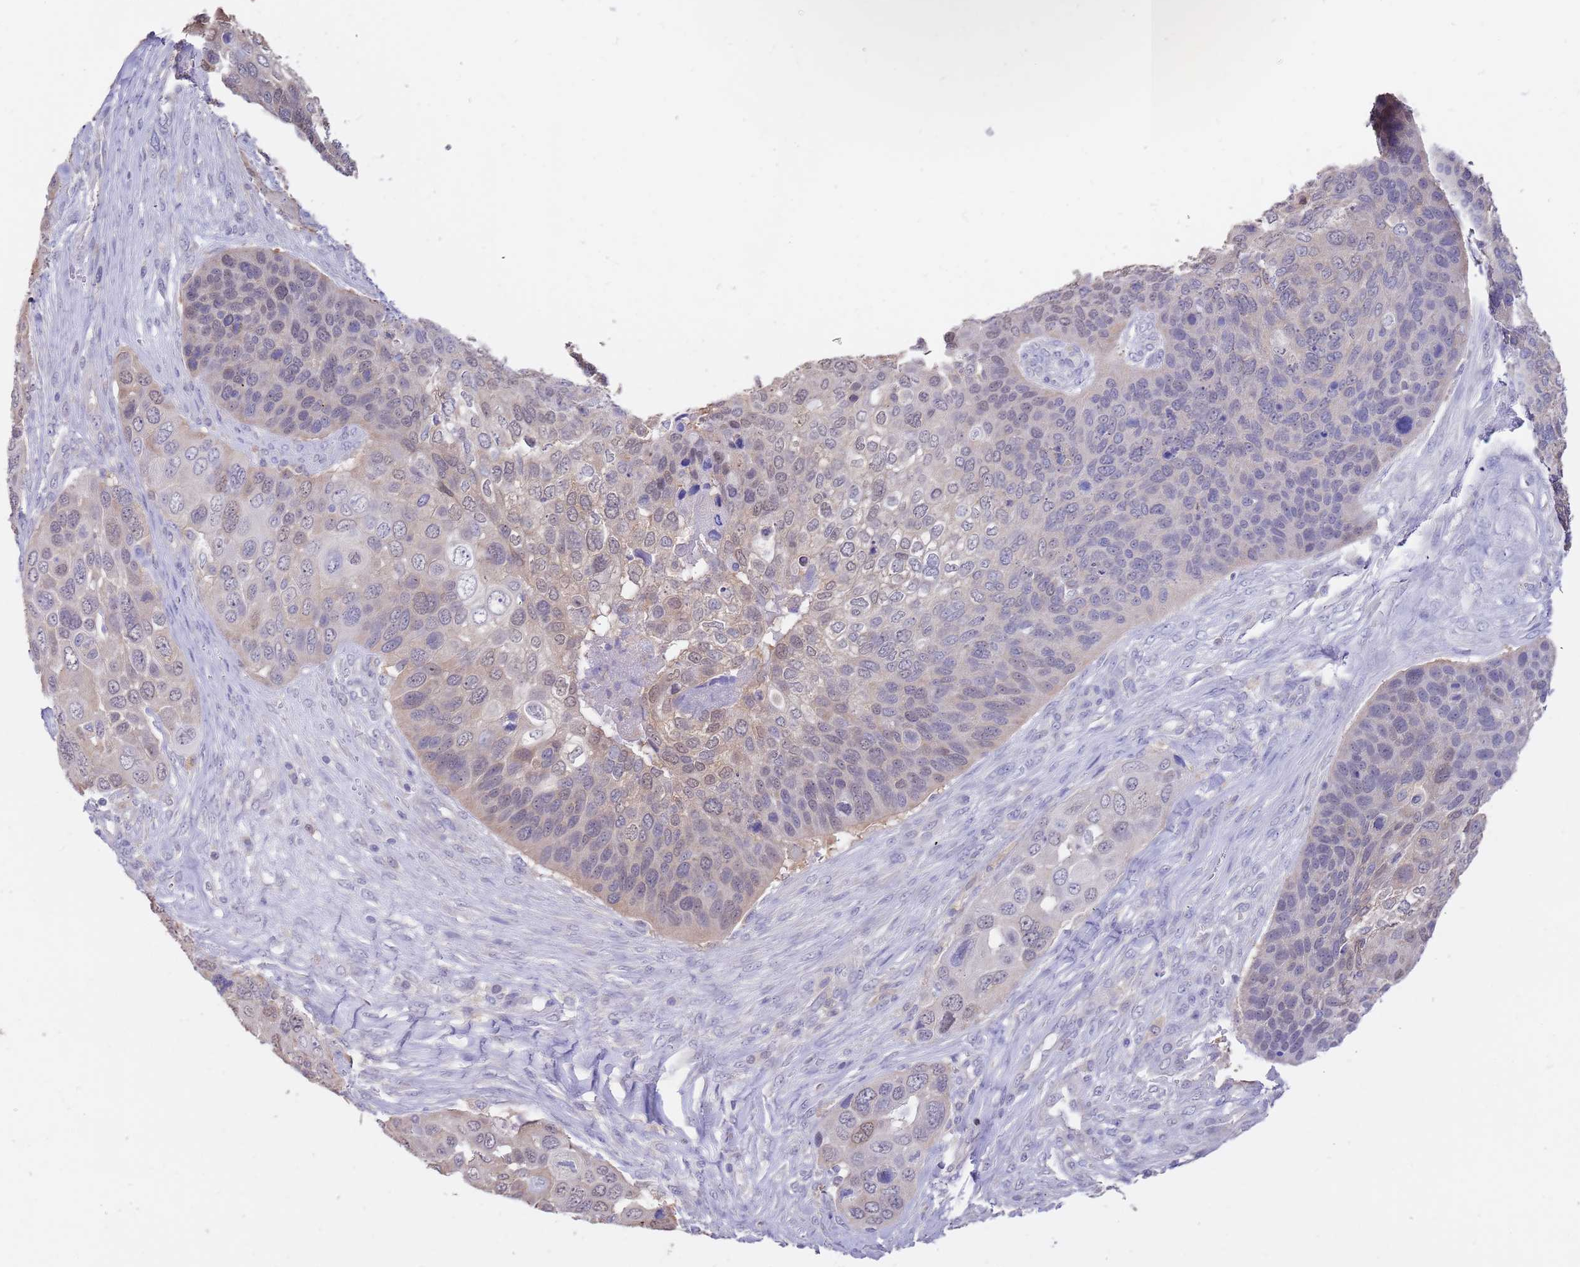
{"staining": {"intensity": "weak", "quantity": "25%-75%", "location": "cytoplasmic/membranous,nuclear"}, "tissue": "skin cancer", "cell_type": "Tumor cells", "image_type": "cancer", "snomed": [{"axis": "morphology", "description": "Basal cell carcinoma"}, {"axis": "topography", "description": "Skin"}], "caption": "High-magnification brightfield microscopy of skin cancer (basal cell carcinoma) stained with DAB (3,3'-diaminobenzidine) (brown) and counterstained with hematoxylin (blue). tumor cells exhibit weak cytoplasmic/membranous and nuclear positivity is identified in about25%-75% of cells. (IHC, brightfield microscopy, high magnification).", "gene": "AP5S1", "patient": {"sex": "female", "age": 74}}